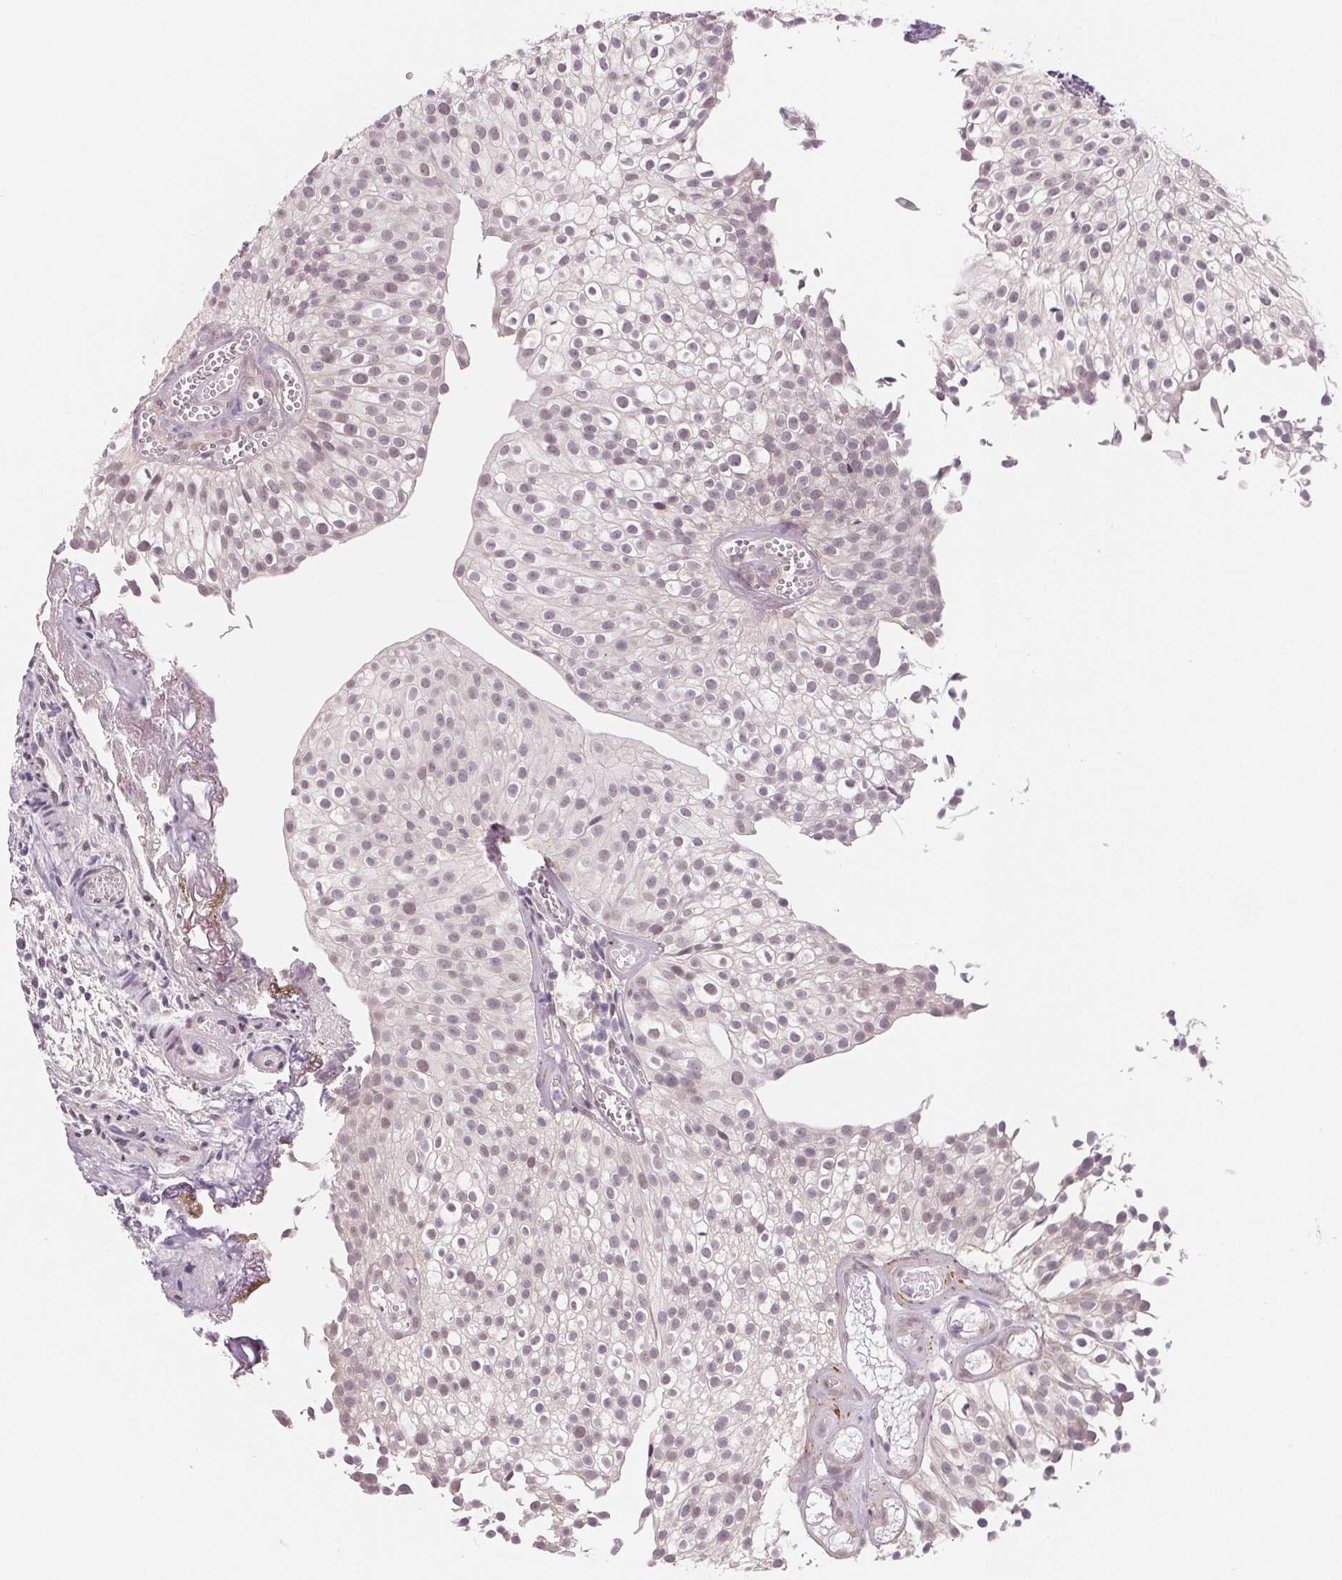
{"staining": {"intensity": "negative", "quantity": "none", "location": "none"}, "tissue": "urothelial cancer", "cell_type": "Tumor cells", "image_type": "cancer", "snomed": [{"axis": "morphology", "description": "Urothelial carcinoma, Low grade"}, {"axis": "topography", "description": "Urinary bladder"}], "caption": "This is an IHC histopathology image of human low-grade urothelial carcinoma. There is no positivity in tumor cells.", "gene": "CFC1", "patient": {"sex": "male", "age": 70}}